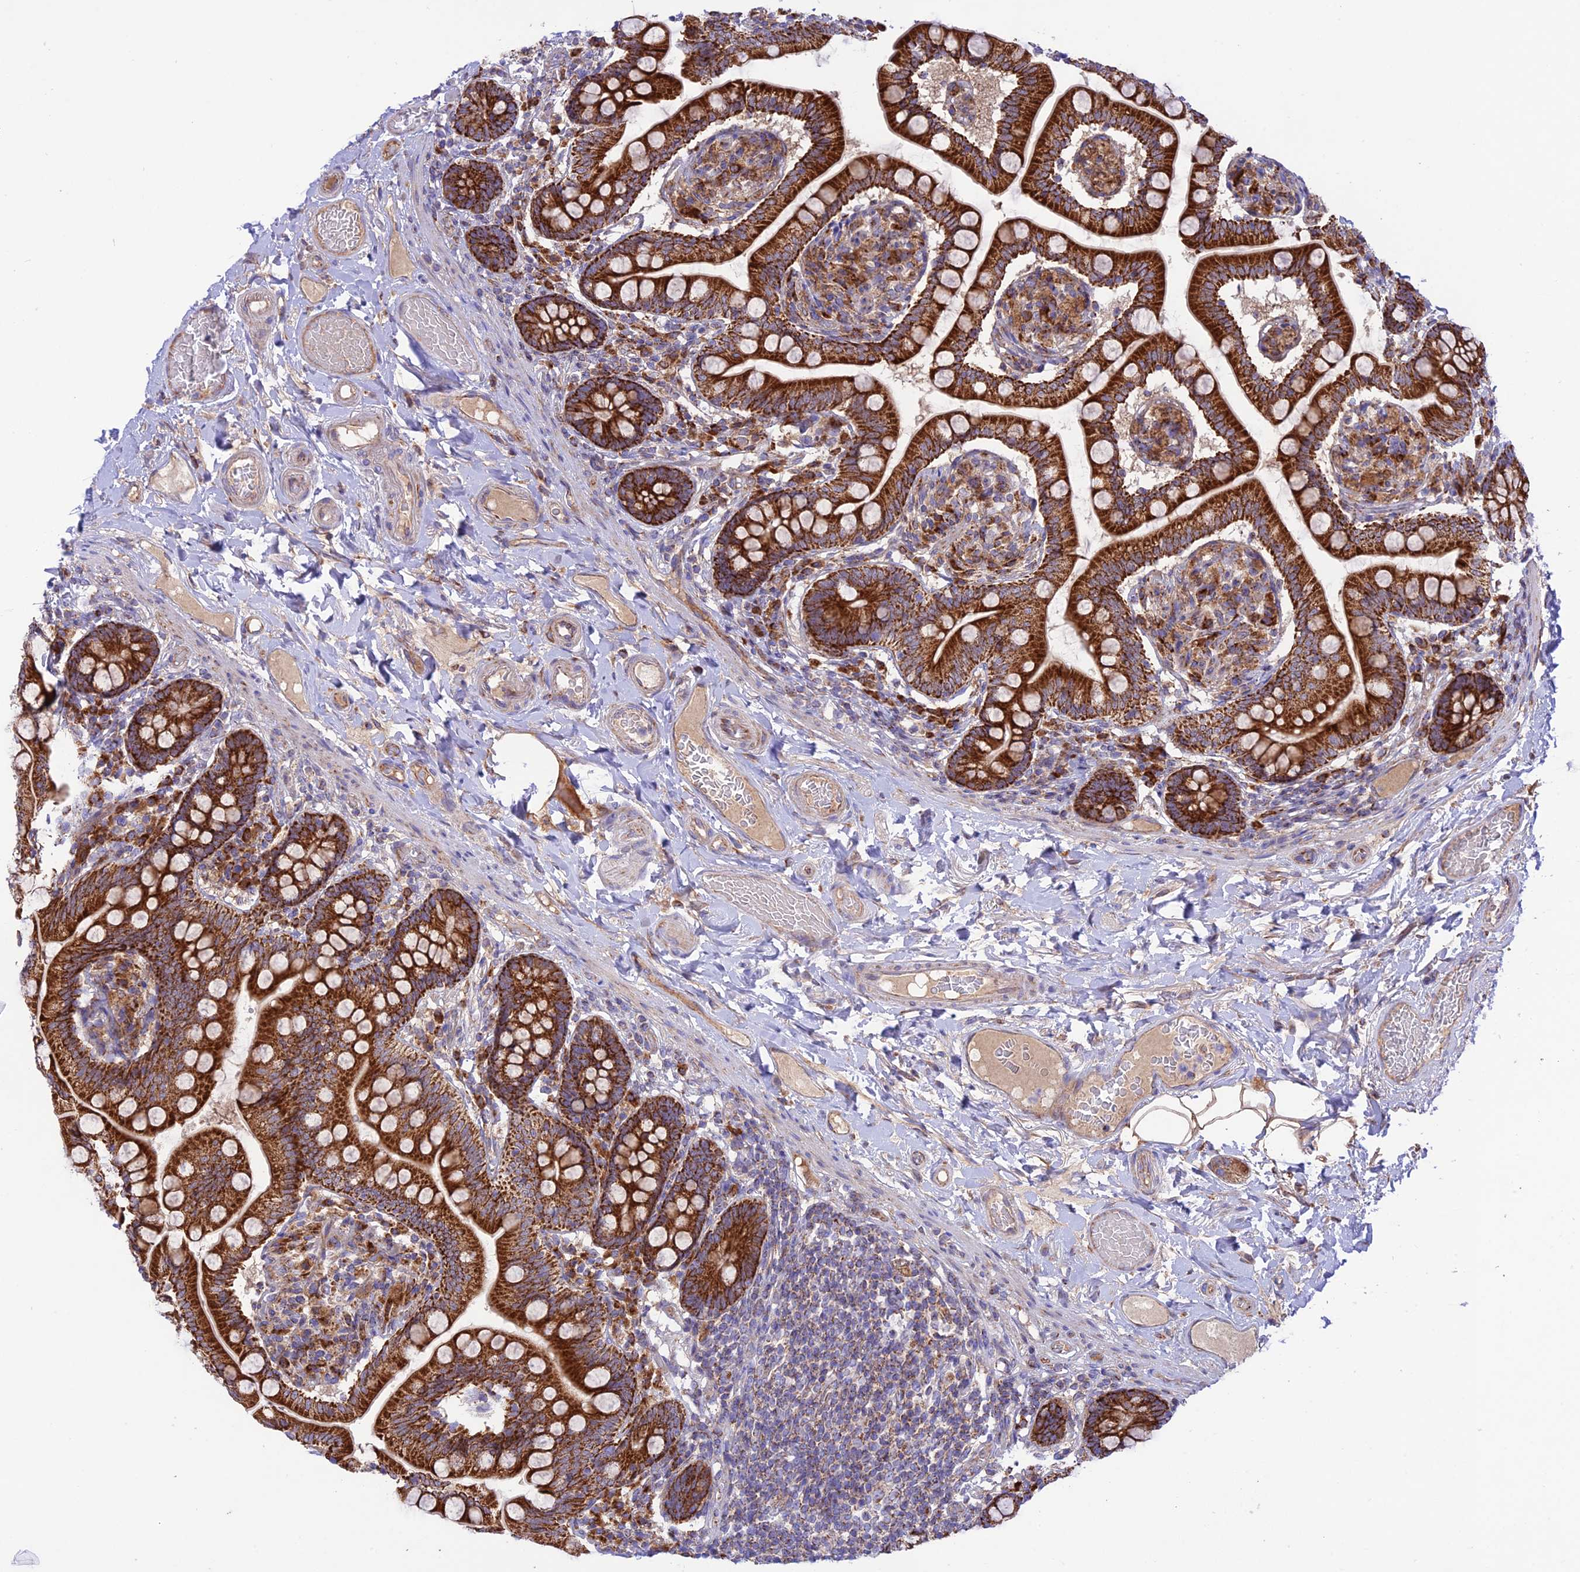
{"staining": {"intensity": "strong", "quantity": ">75%", "location": "cytoplasmic/membranous"}, "tissue": "small intestine", "cell_type": "Glandular cells", "image_type": "normal", "snomed": [{"axis": "morphology", "description": "Normal tissue, NOS"}, {"axis": "topography", "description": "Small intestine"}], "caption": "An image showing strong cytoplasmic/membranous expression in approximately >75% of glandular cells in benign small intestine, as visualized by brown immunohistochemical staining.", "gene": "UAP1L1", "patient": {"sex": "female", "age": 64}}